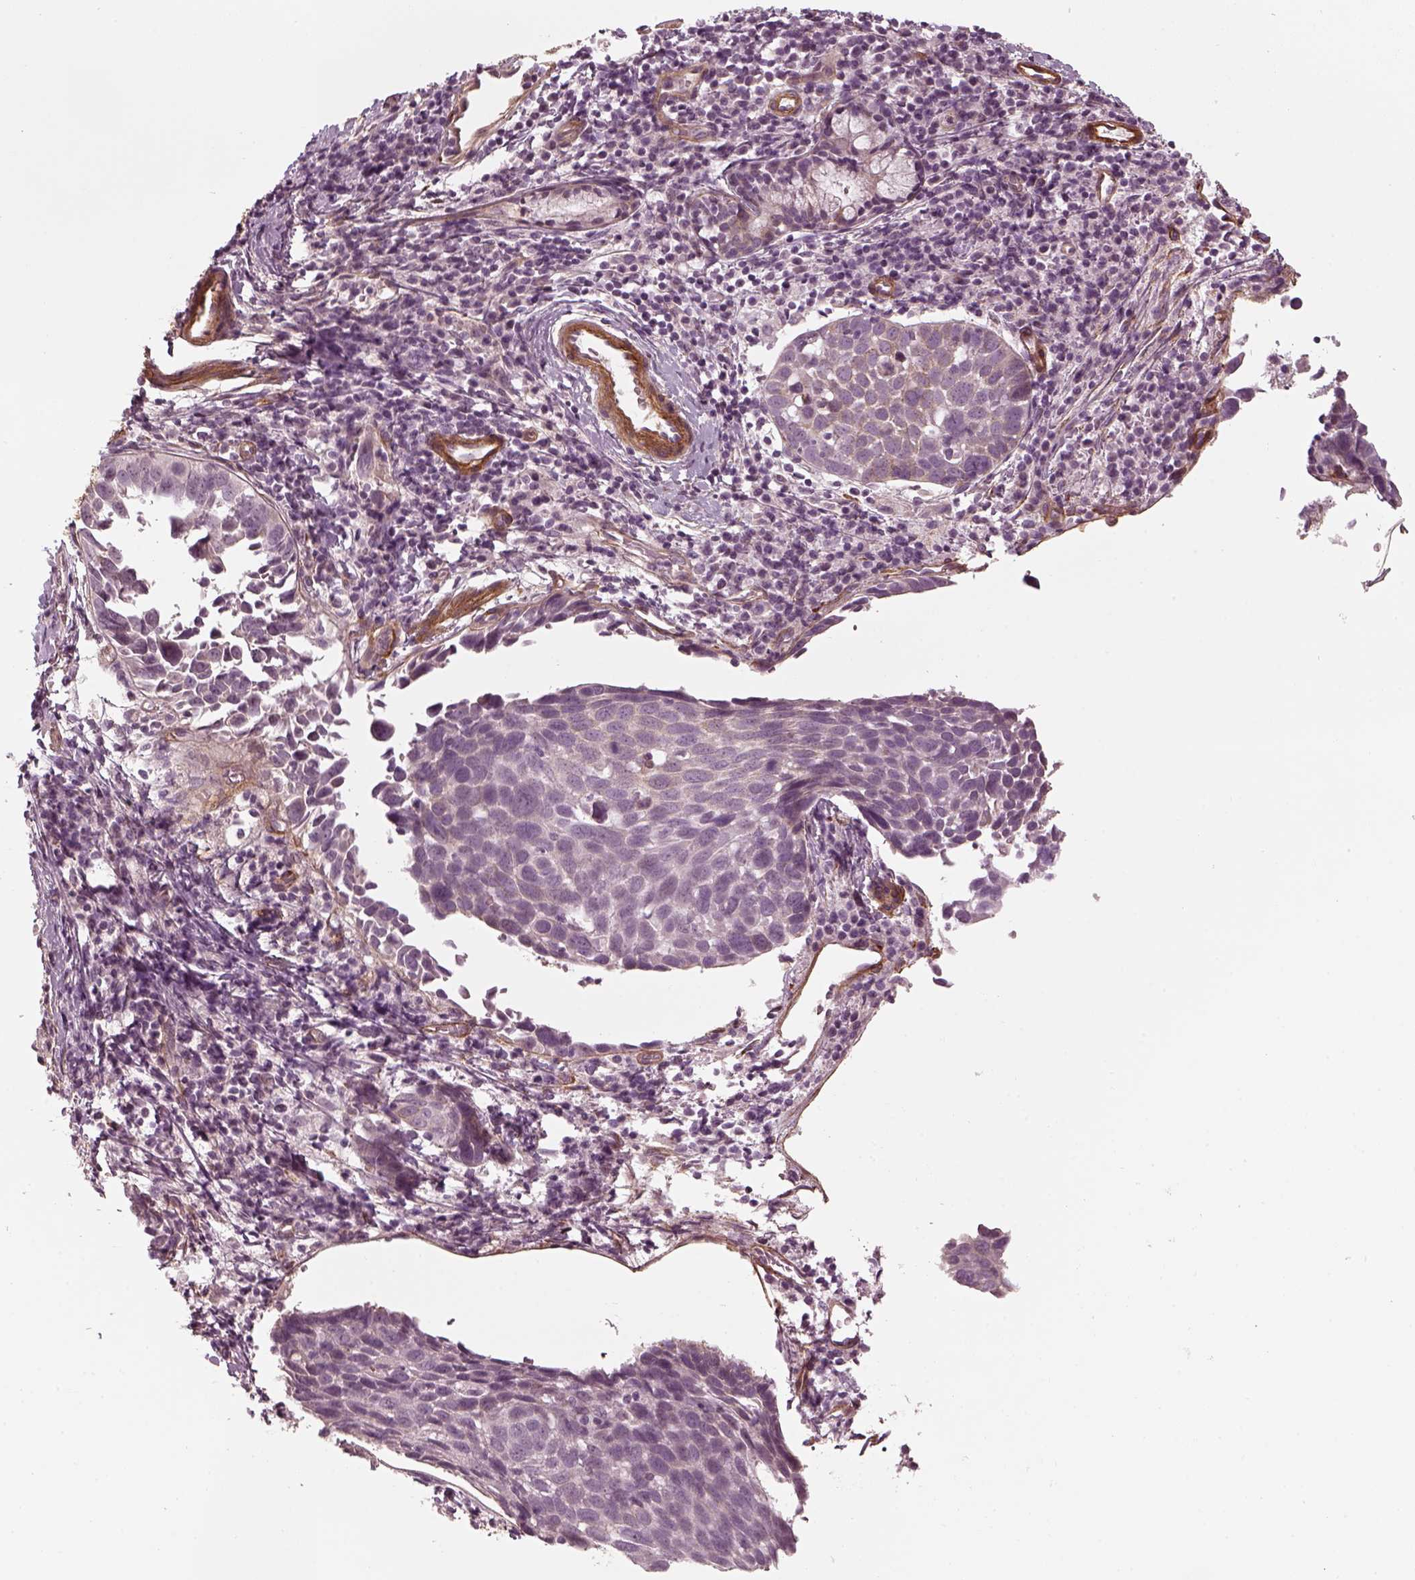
{"staining": {"intensity": "negative", "quantity": "none", "location": "none"}, "tissue": "lung cancer", "cell_type": "Tumor cells", "image_type": "cancer", "snomed": [{"axis": "morphology", "description": "Squamous cell carcinoma, NOS"}, {"axis": "topography", "description": "Lung"}], "caption": "Tumor cells show no significant protein expression in lung squamous cell carcinoma.", "gene": "LAMB2", "patient": {"sex": "male", "age": 57}}